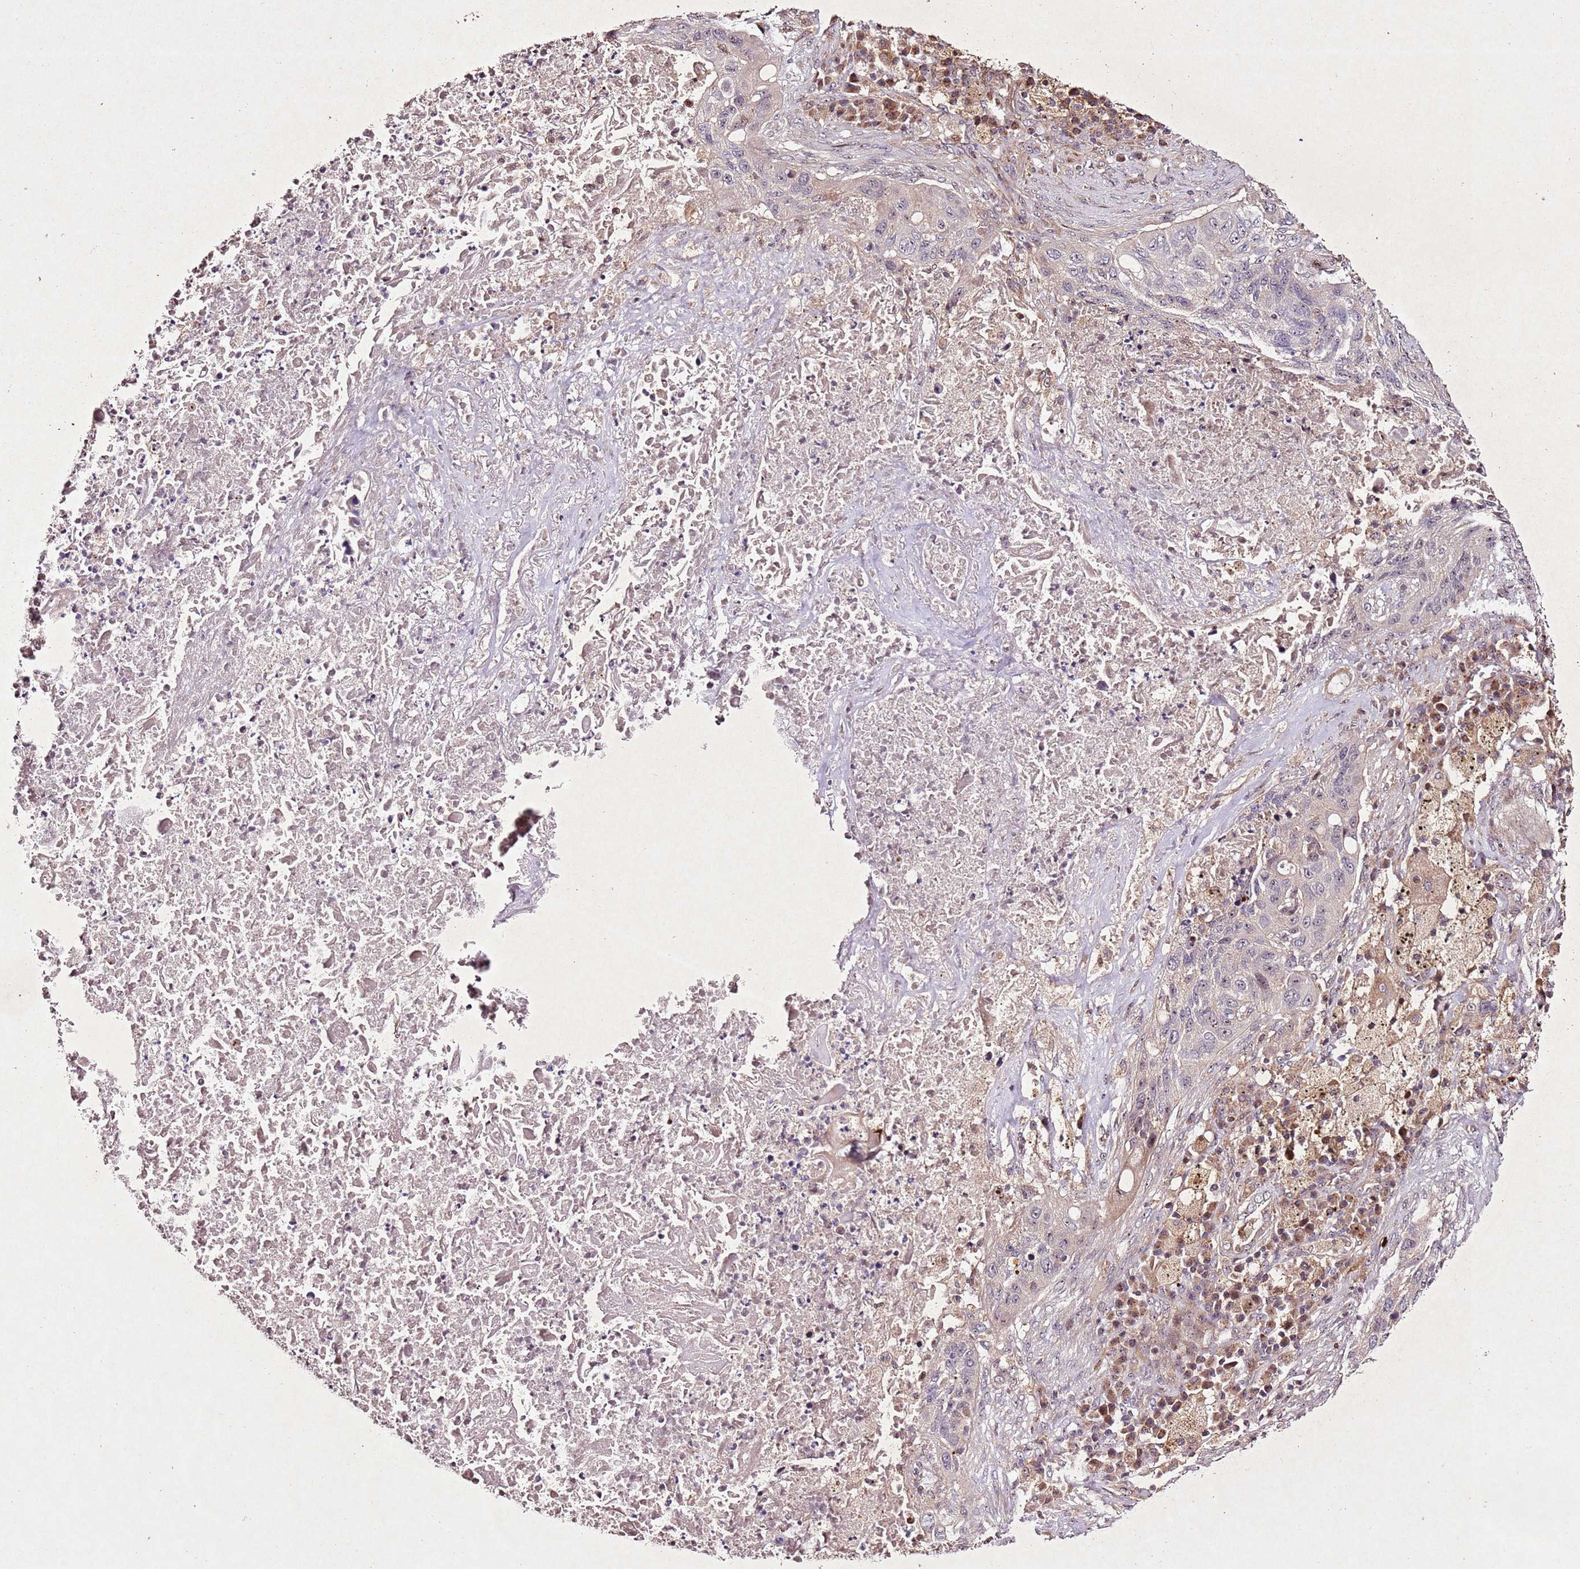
{"staining": {"intensity": "moderate", "quantity": "<25%", "location": "nuclear"}, "tissue": "lung cancer", "cell_type": "Tumor cells", "image_type": "cancer", "snomed": [{"axis": "morphology", "description": "Squamous cell carcinoma, NOS"}, {"axis": "topography", "description": "Lung"}], "caption": "Immunohistochemical staining of lung cancer (squamous cell carcinoma) demonstrates moderate nuclear protein expression in approximately <25% of tumor cells. (DAB = brown stain, brightfield microscopy at high magnification).", "gene": "PTMA", "patient": {"sex": "female", "age": 63}}